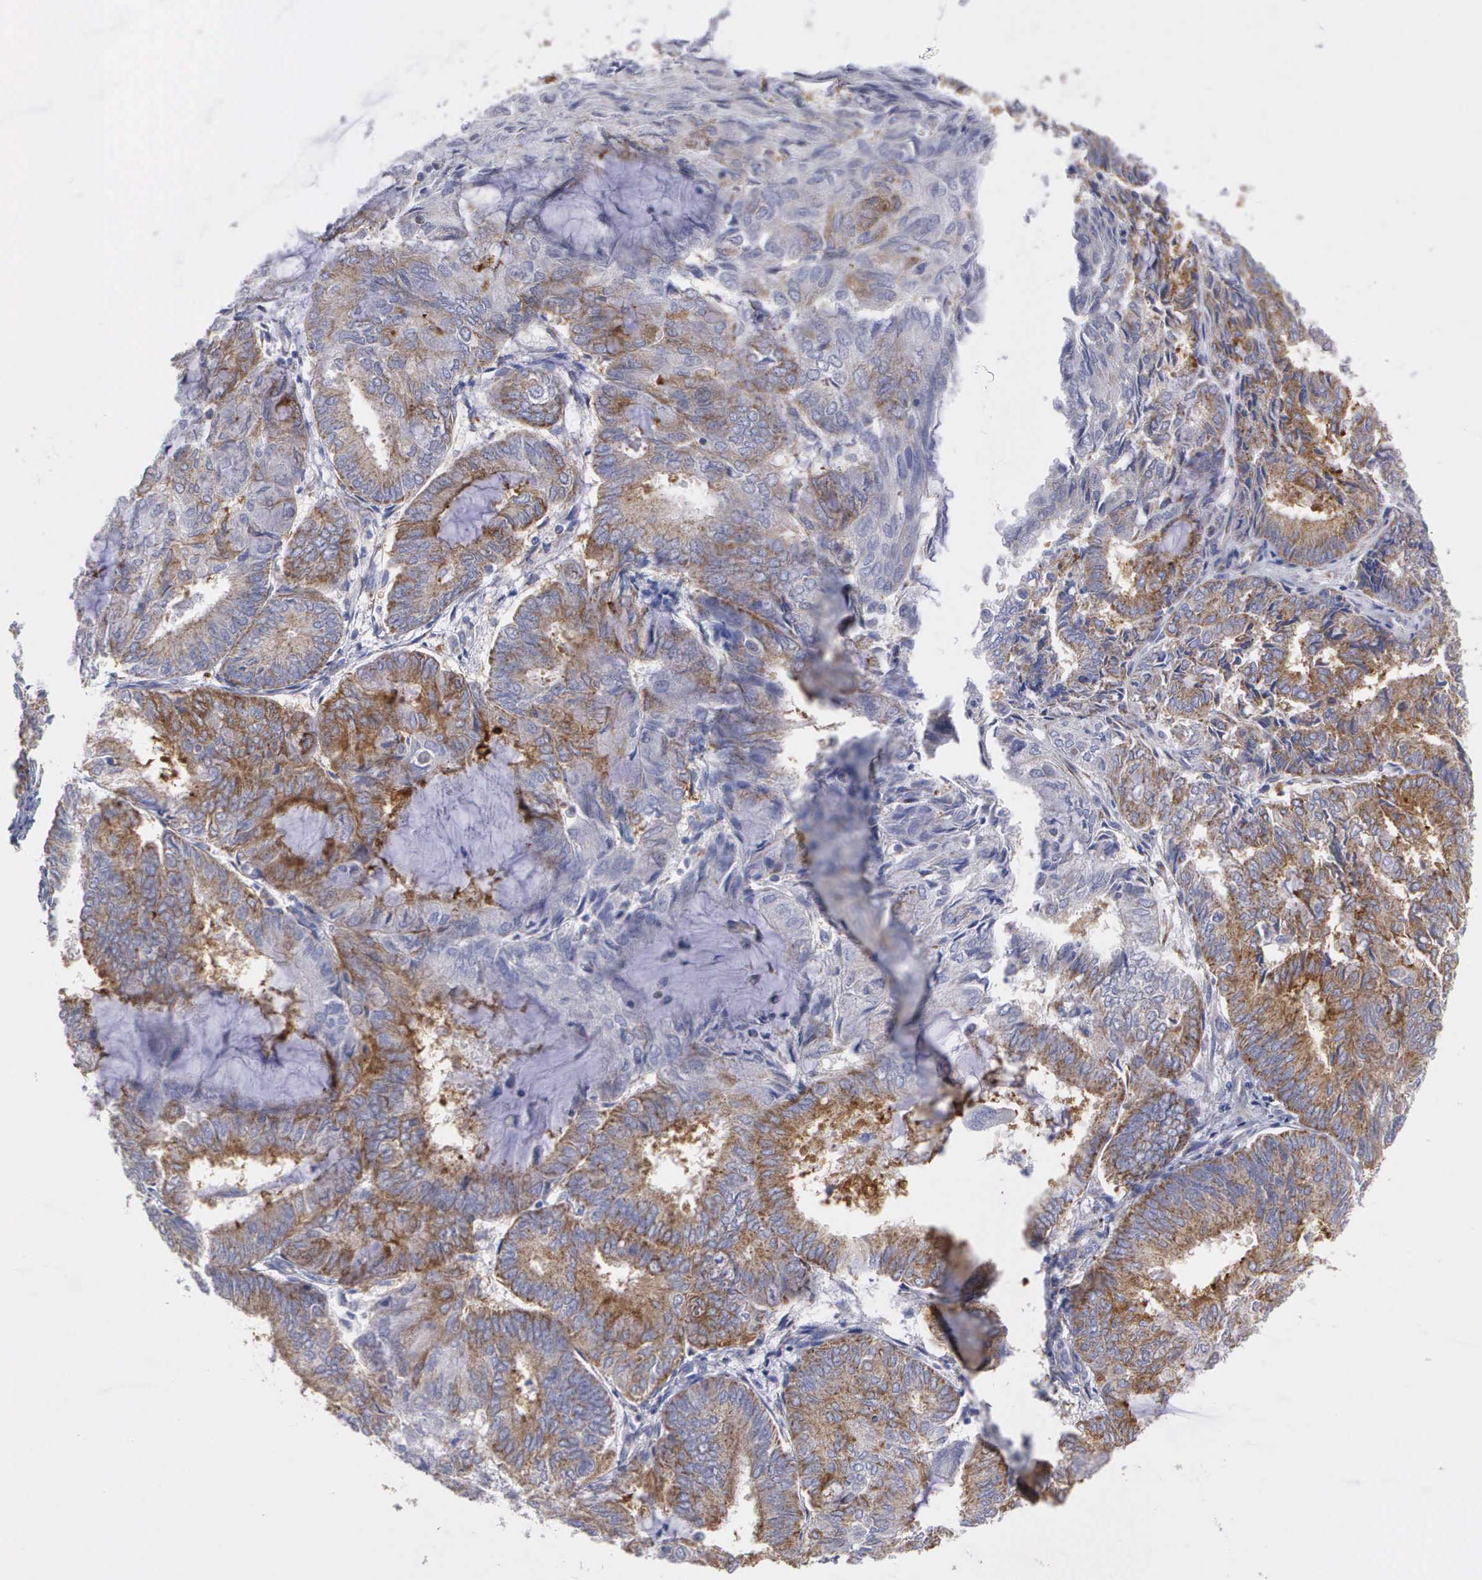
{"staining": {"intensity": "moderate", "quantity": "25%-75%", "location": "cytoplasmic/membranous"}, "tissue": "endometrial cancer", "cell_type": "Tumor cells", "image_type": "cancer", "snomed": [{"axis": "morphology", "description": "Adenocarcinoma, NOS"}, {"axis": "topography", "description": "Endometrium"}], "caption": "Protein staining of endometrial adenocarcinoma tissue shows moderate cytoplasmic/membranous positivity in about 25%-75% of tumor cells.", "gene": "APOOL", "patient": {"sex": "female", "age": 59}}